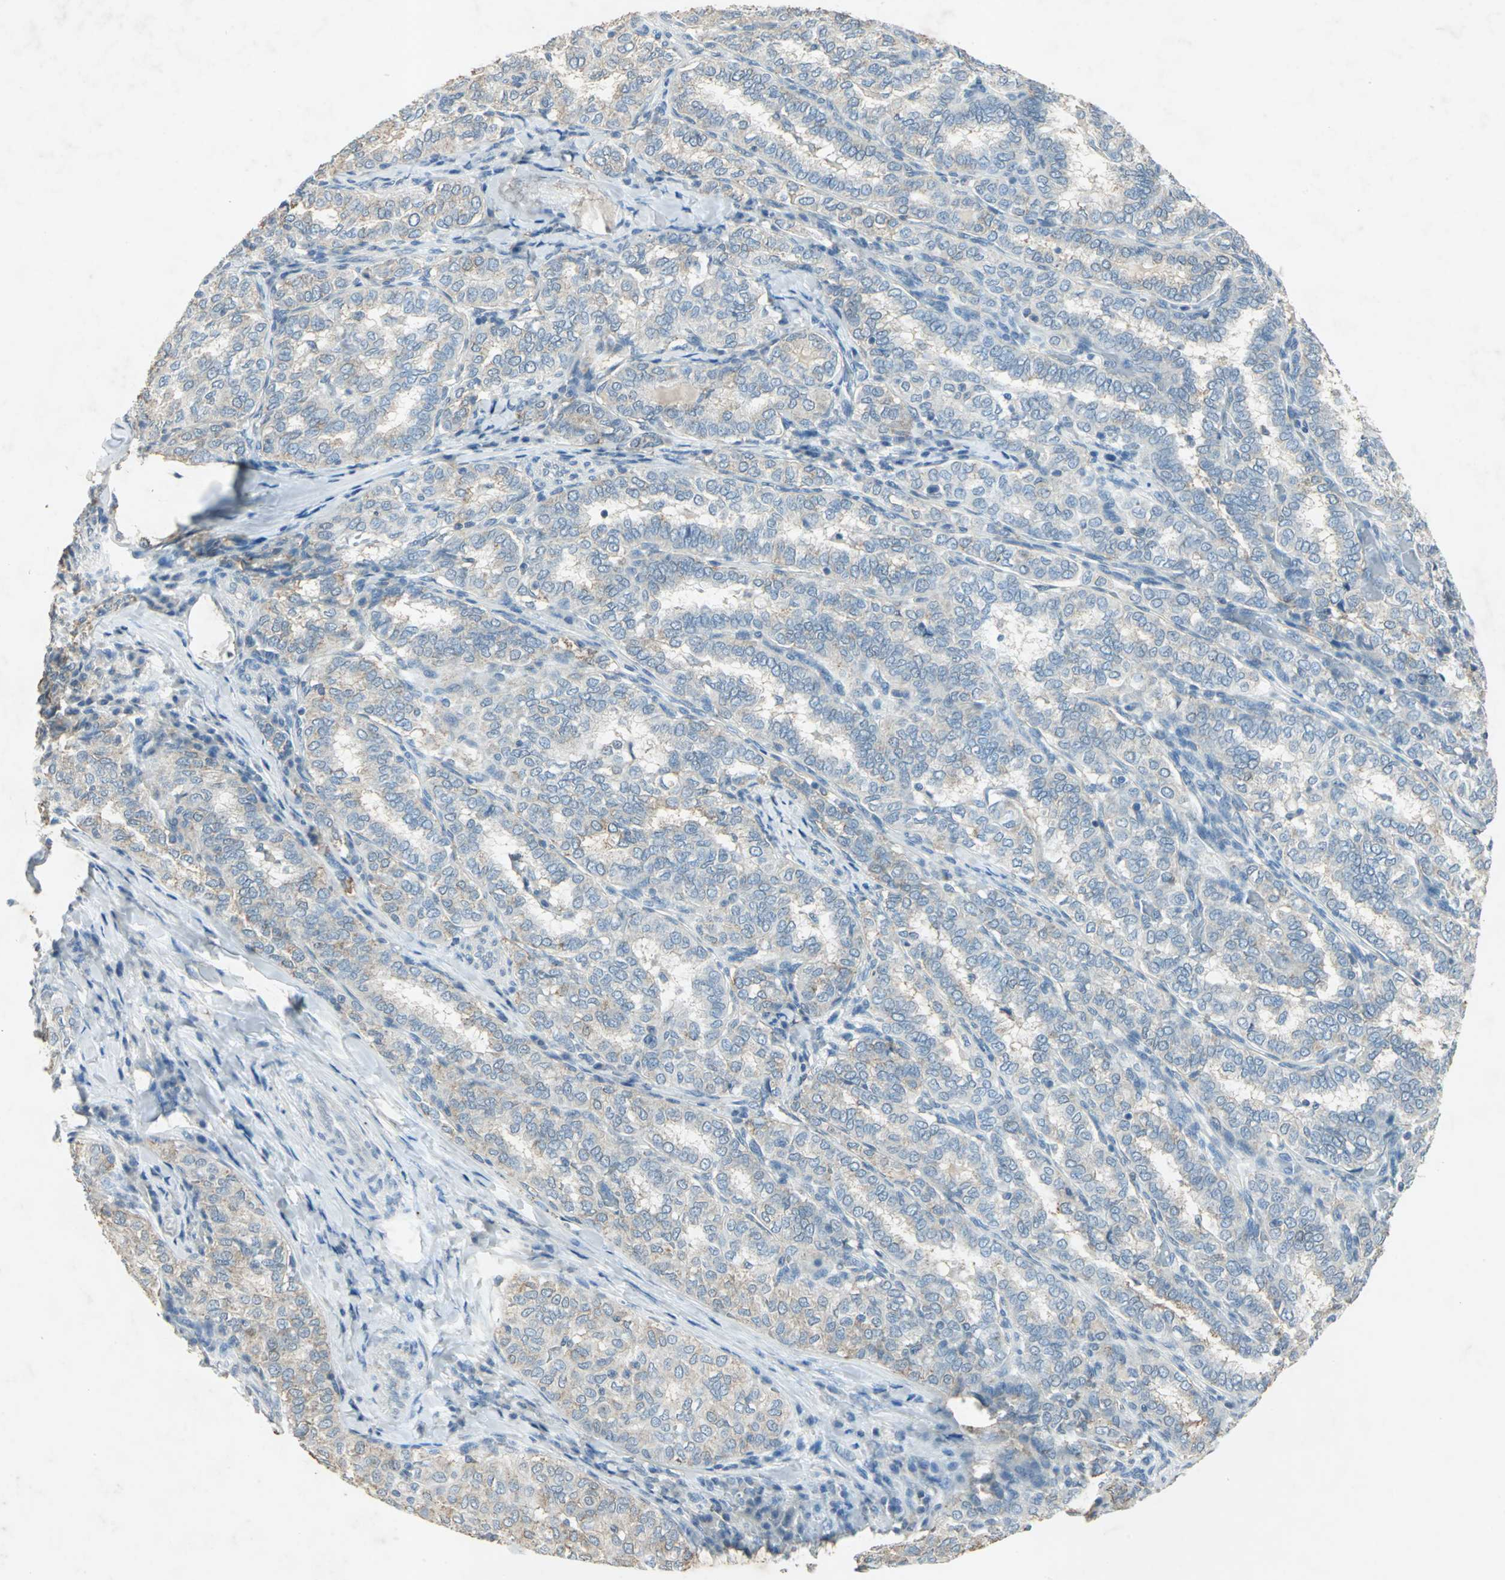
{"staining": {"intensity": "weak", "quantity": "25%-75%", "location": "cytoplasmic/membranous"}, "tissue": "thyroid cancer", "cell_type": "Tumor cells", "image_type": "cancer", "snomed": [{"axis": "morphology", "description": "Papillary adenocarcinoma, NOS"}, {"axis": "topography", "description": "Thyroid gland"}], "caption": "Protein expression analysis of human thyroid cancer (papillary adenocarcinoma) reveals weak cytoplasmic/membranous staining in approximately 25%-75% of tumor cells. (DAB (3,3'-diaminobenzidine) IHC with brightfield microscopy, high magnification).", "gene": "CAMK2B", "patient": {"sex": "female", "age": 30}}